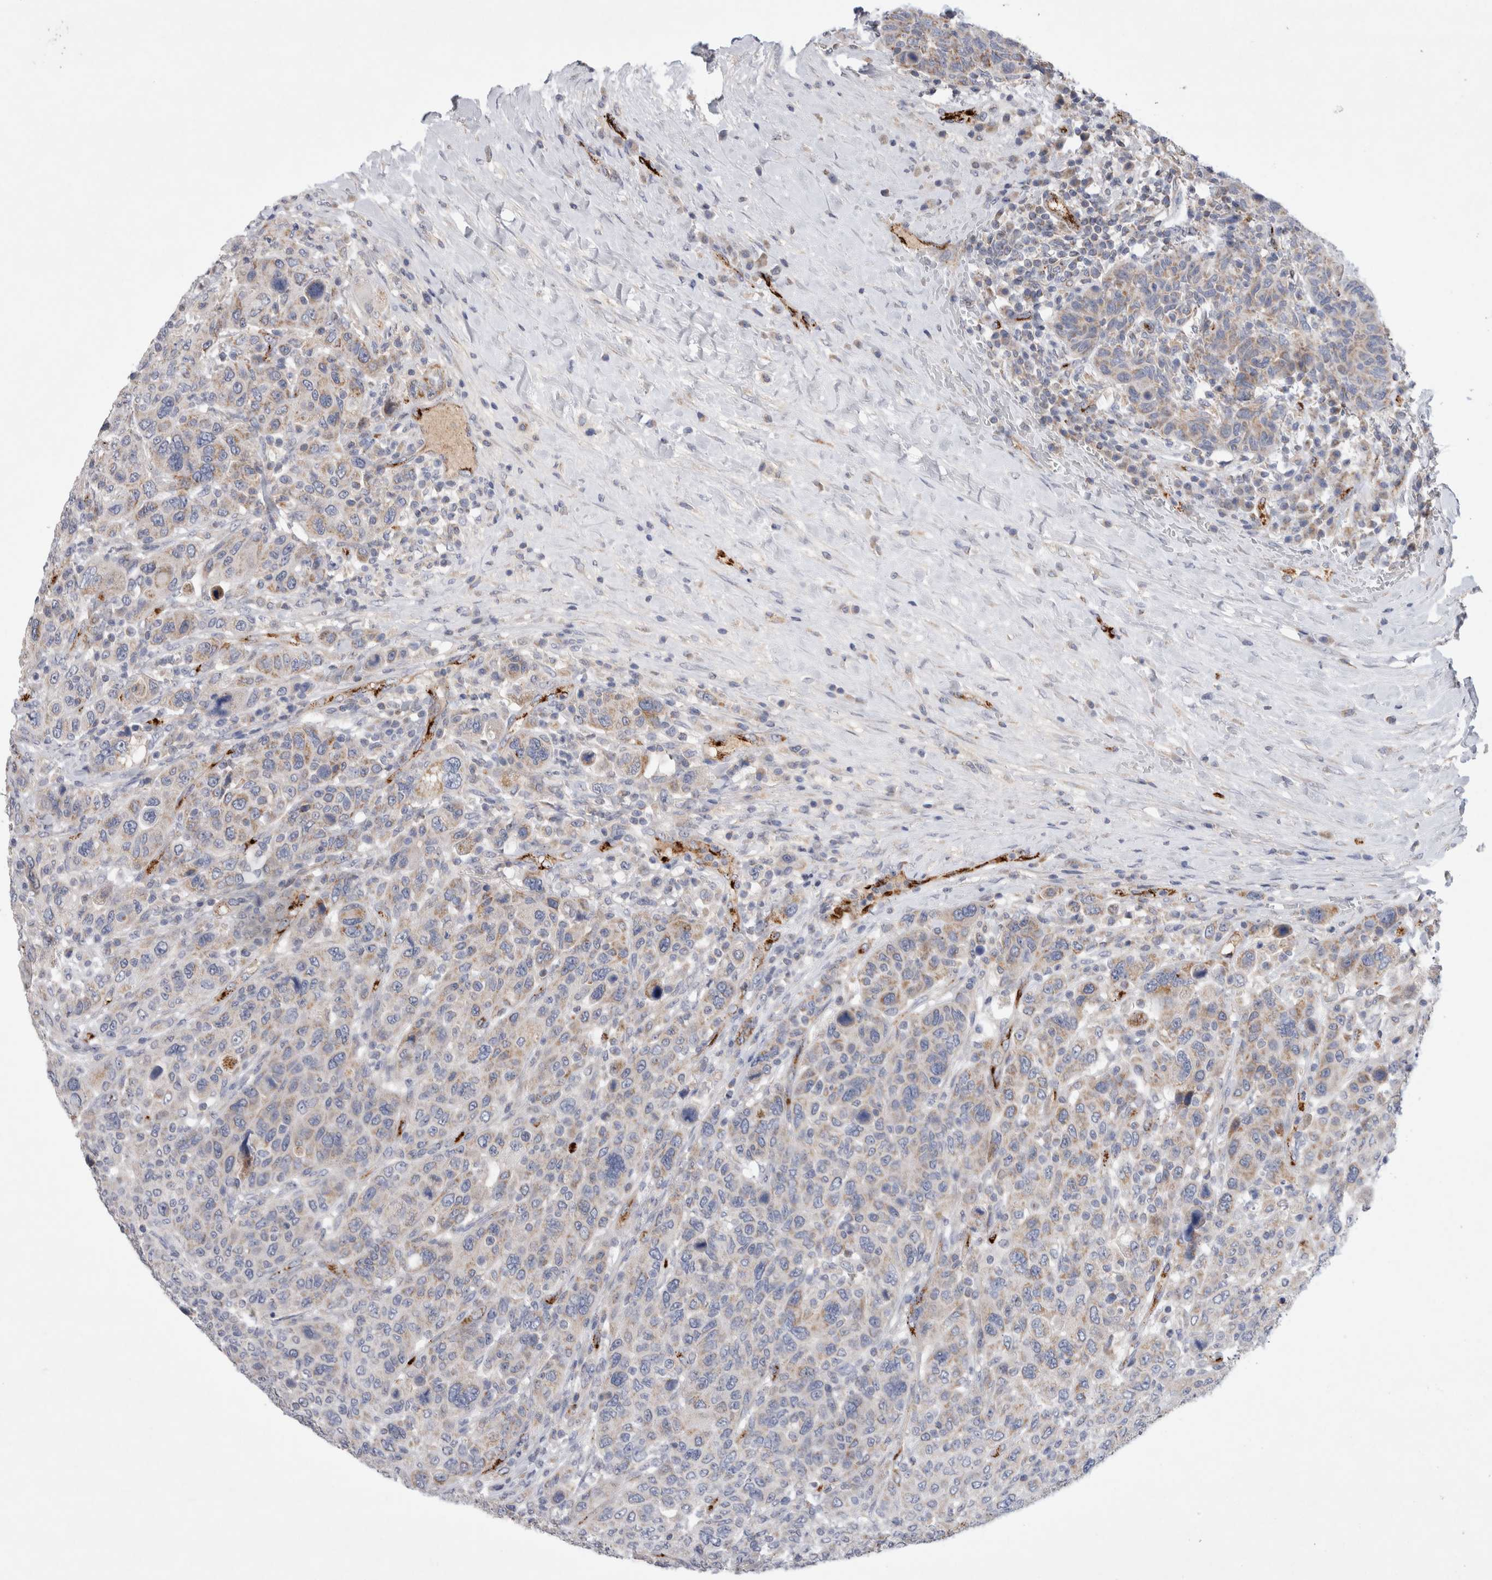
{"staining": {"intensity": "moderate", "quantity": "<25%", "location": "cytoplasmic/membranous"}, "tissue": "breast cancer", "cell_type": "Tumor cells", "image_type": "cancer", "snomed": [{"axis": "morphology", "description": "Duct carcinoma"}, {"axis": "topography", "description": "Breast"}], "caption": "A brown stain labels moderate cytoplasmic/membranous expression of a protein in breast cancer (intraductal carcinoma) tumor cells. (Stains: DAB (3,3'-diaminobenzidine) in brown, nuclei in blue, Microscopy: brightfield microscopy at high magnification).", "gene": "IARS2", "patient": {"sex": "female", "age": 37}}